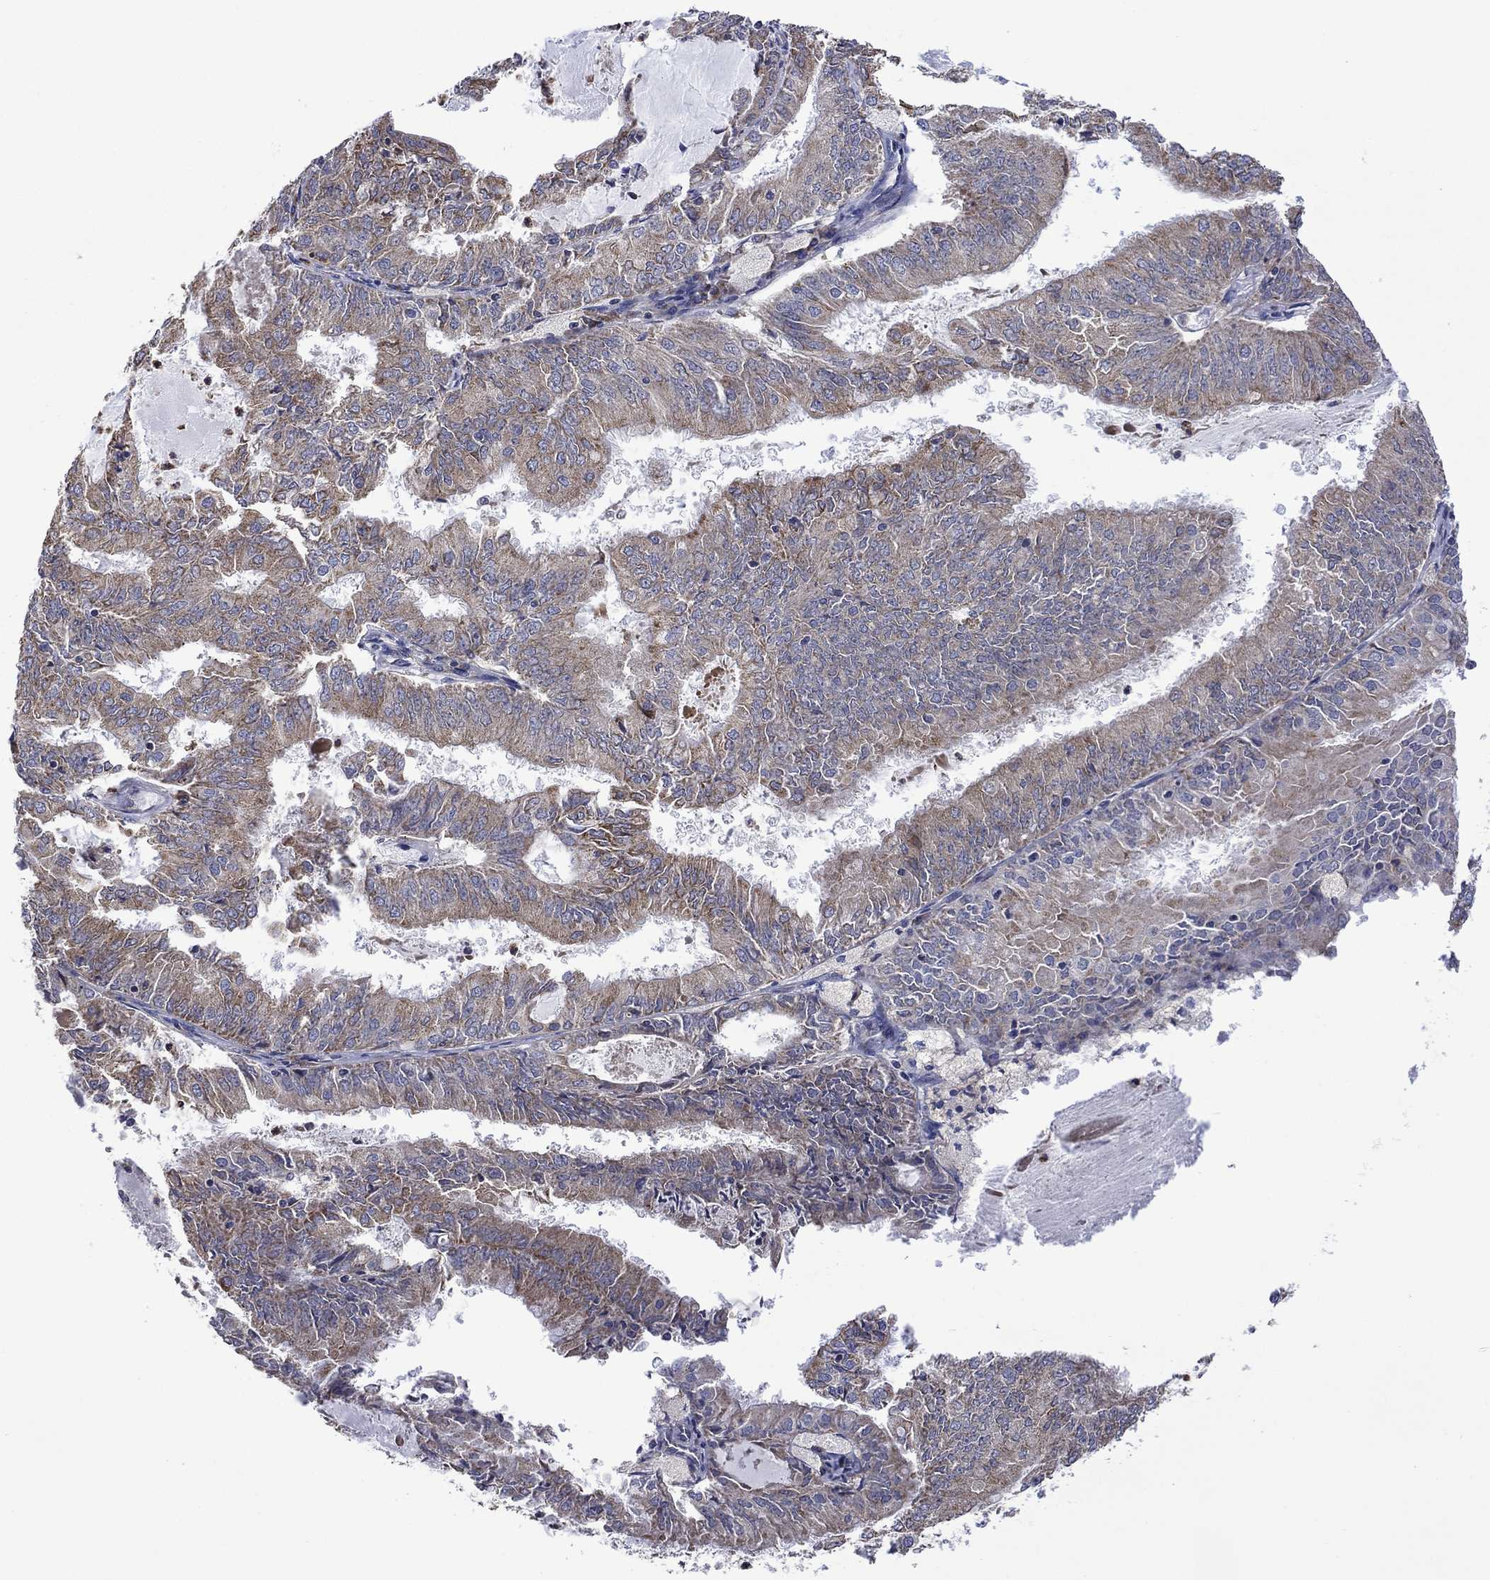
{"staining": {"intensity": "weak", "quantity": ">75%", "location": "cytoplasmic/membranous"}, "tissue": "endometrial cancer", "cell_type": "Tumor cells", "image_type": "cancer", "snomed": [{"axis": "morphology", "description": "Adenocarcinoma, NOS"}, {"axis": "topography", "description": "Endometrium"}], "caption": "Endometrial adenocarcinoma stained for a protein (brown) demonstrates weak cytoplasmic/membranous positive staining in approximately >75% of tumor cells.", "gene": "FURIN", "patient": {"sex": "female", "age": 57}}